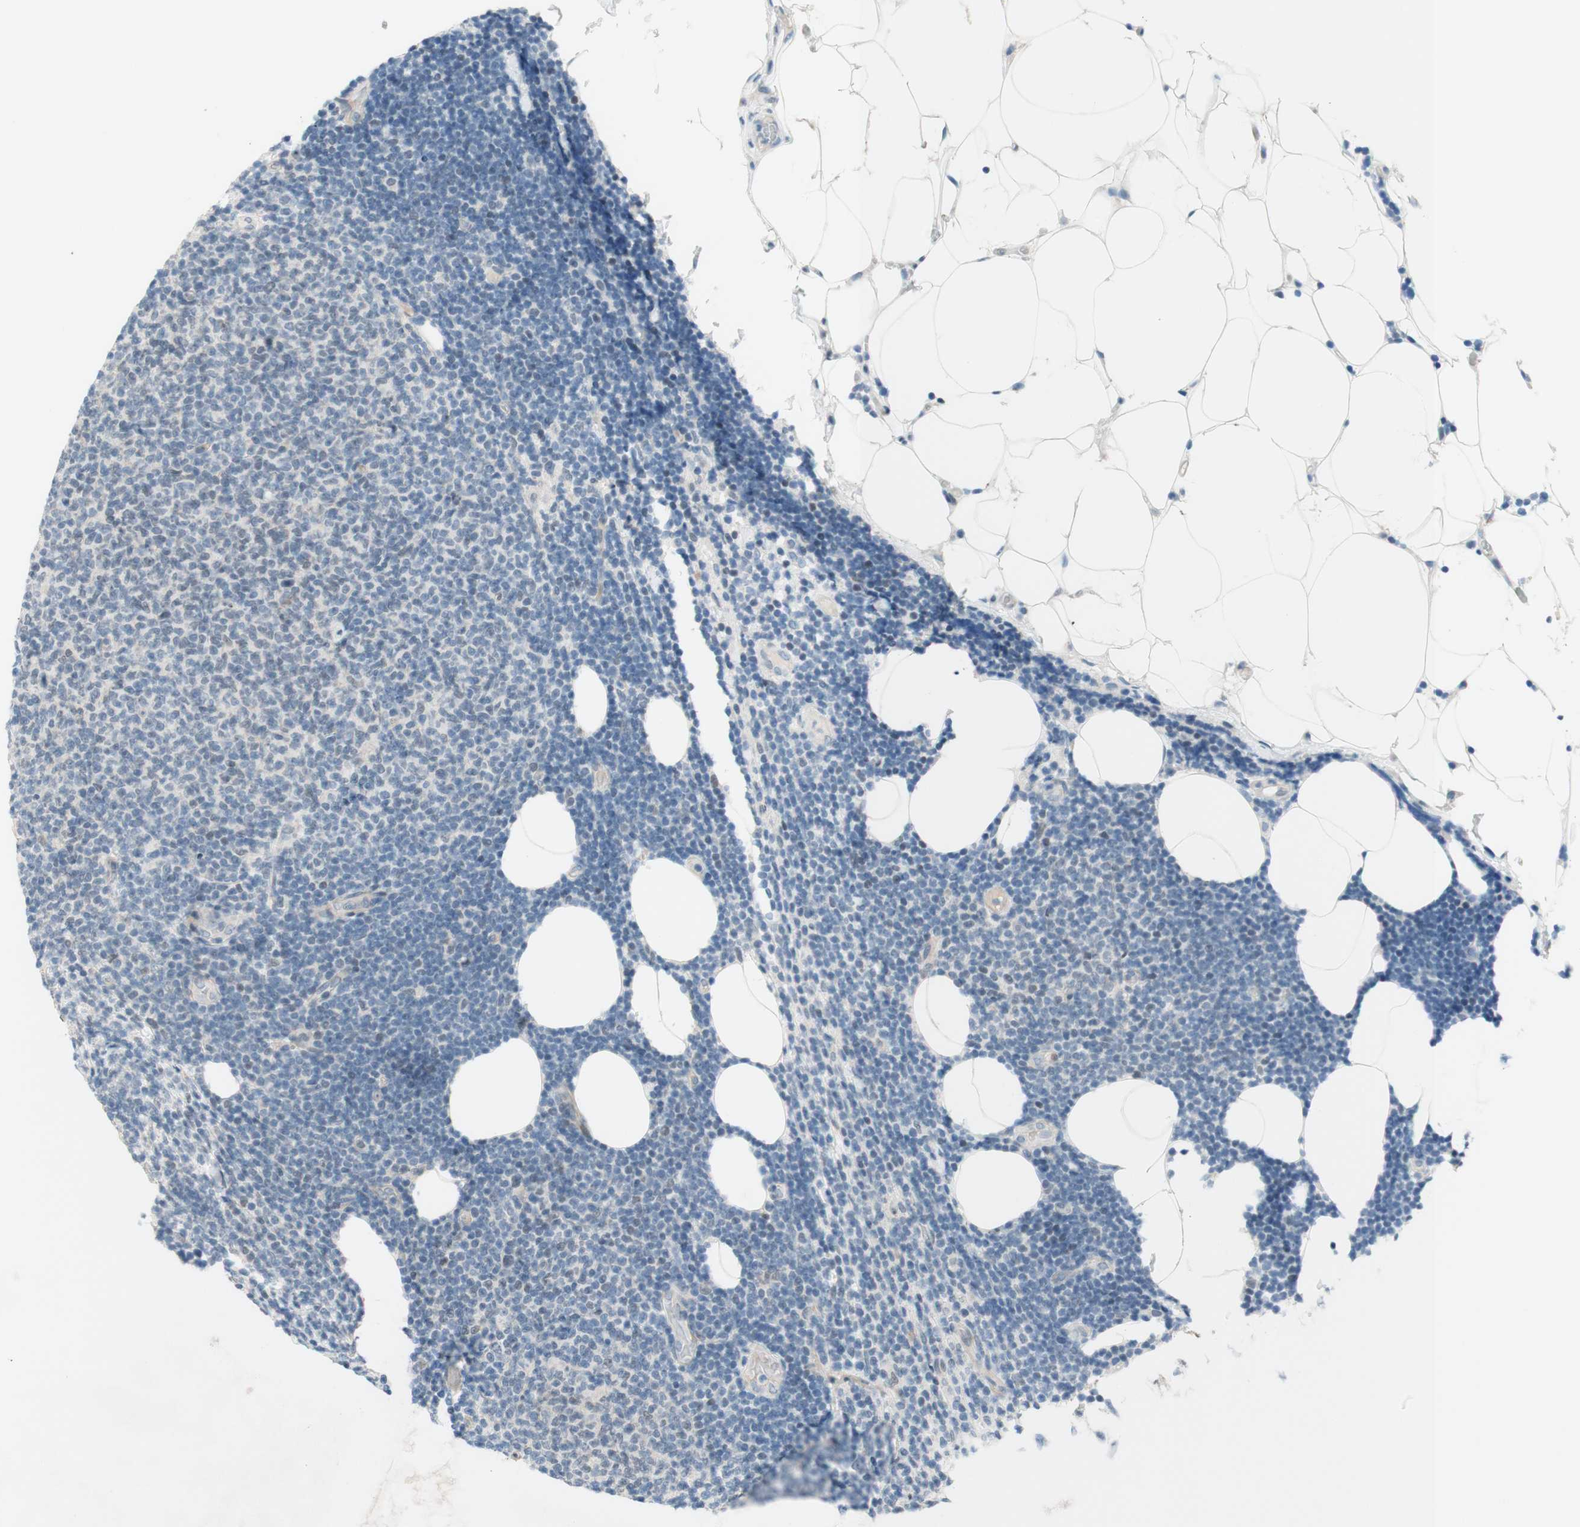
{"staining": {"intensity": "negative", "quantity": "none", "location": "none"}, "tissue": "lymphoma", "cell_type": "Tumor cells", "image_type": "cancer", "snomed": [{"axis": "morphology", "description": "Malignant lymphoma, non-Hodgkin's type, Low grade"}, {"axis": "topography", "description": "Lymph node"}], "caption": "Image shows no protein staining in tumor cells of malignant lymphoma, non-Hodgkin's type (low-grade) tissue. (DAB immunohistochemistry with hematoxylin counter stain).", "gene": "JPH1", "patient": {"sex": "male", "age": 66}}